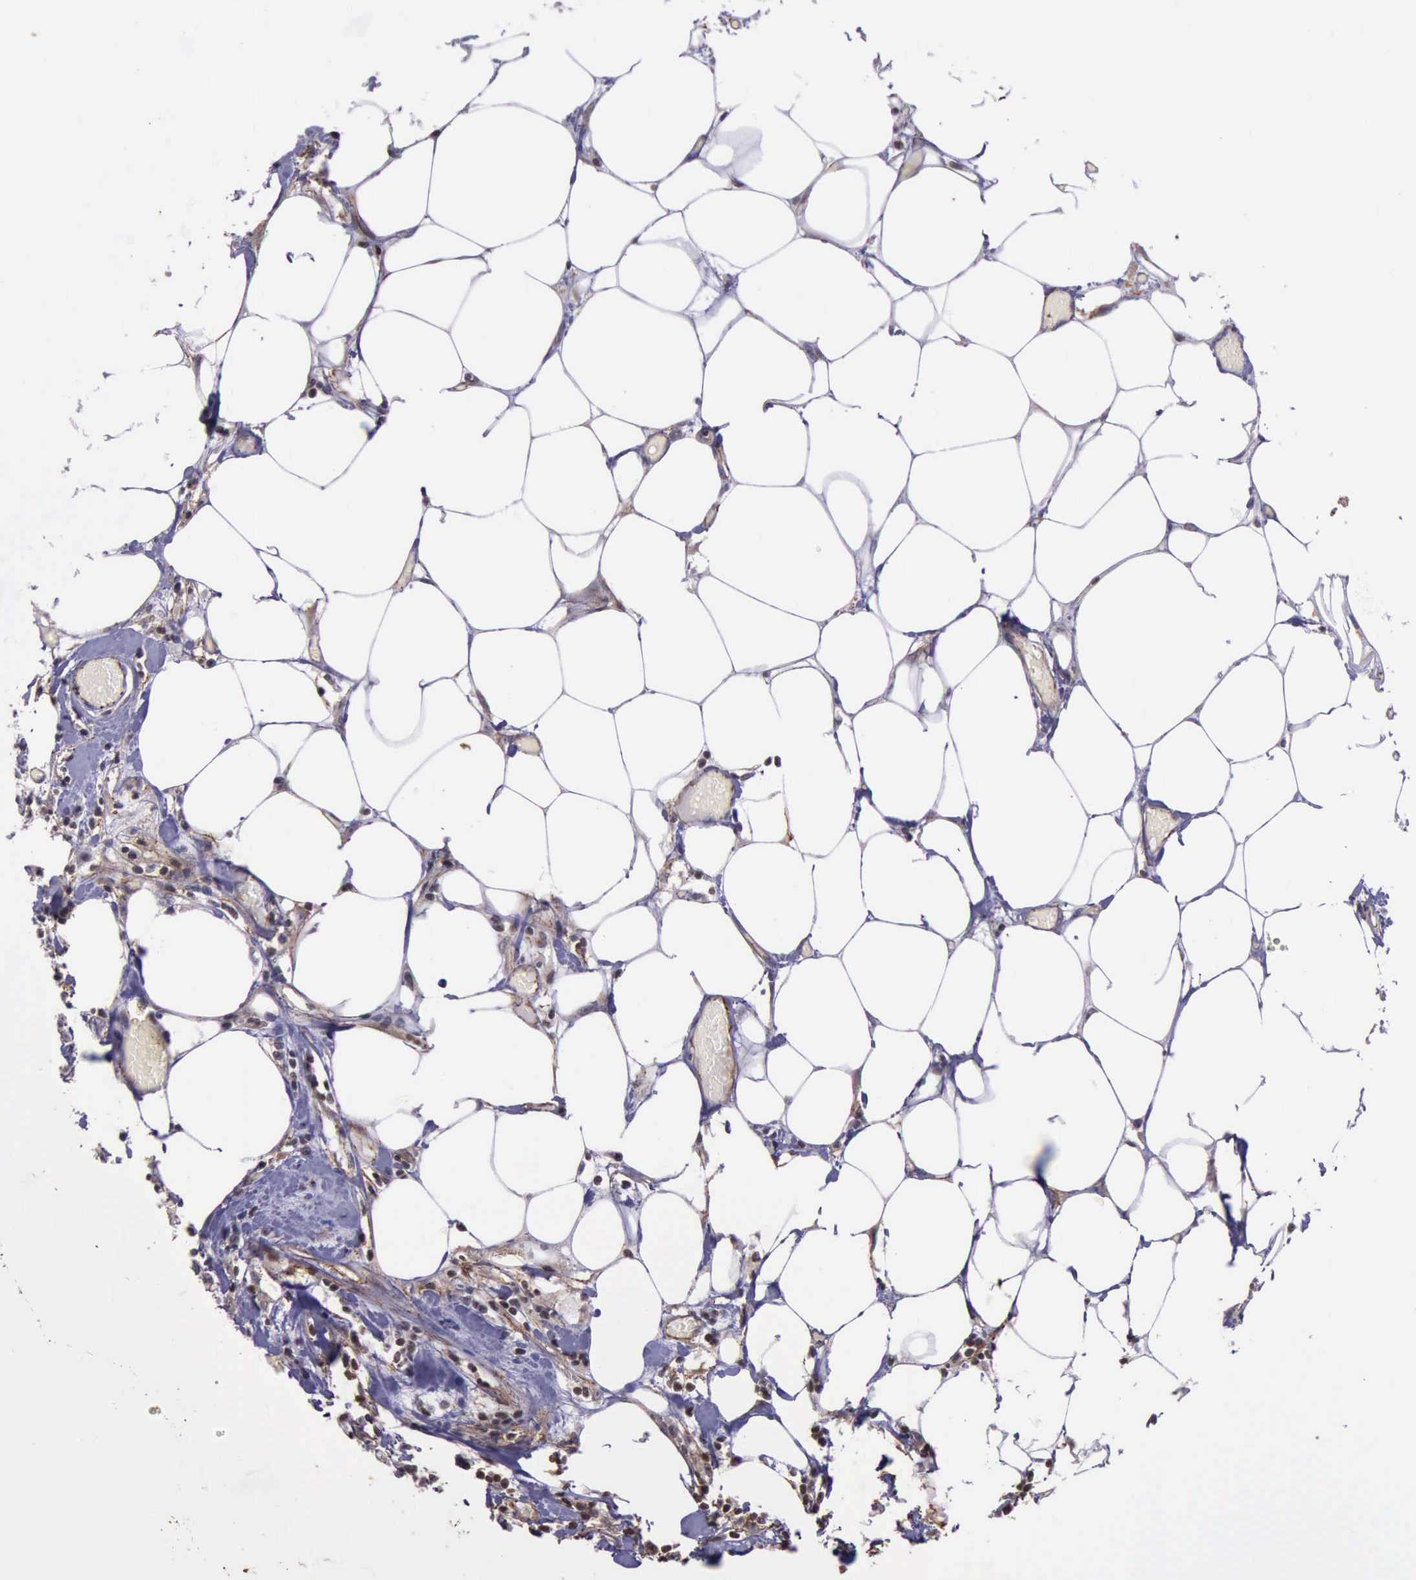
{"staining": {"intensity": "negative", "quantity": "none", "location": "none"}, "tissue": "lymphoma", "cell_type": "Tumor cells", "image_type": "cancer", "snomed": [{"axis": "morphology", "description": "Malignant lymphoma, non-Hodgkin's type, High grade"}, {"axis": "topography", "description": "Colon"}], "caption": "Photomicrograph shows no protein positivity in tumor cells of malignant lymphoma, non-Hodgkin's type (high-grade) tissue.", "gene": "CTNNB1", "patient": {"sex": "male", "age": 82}}